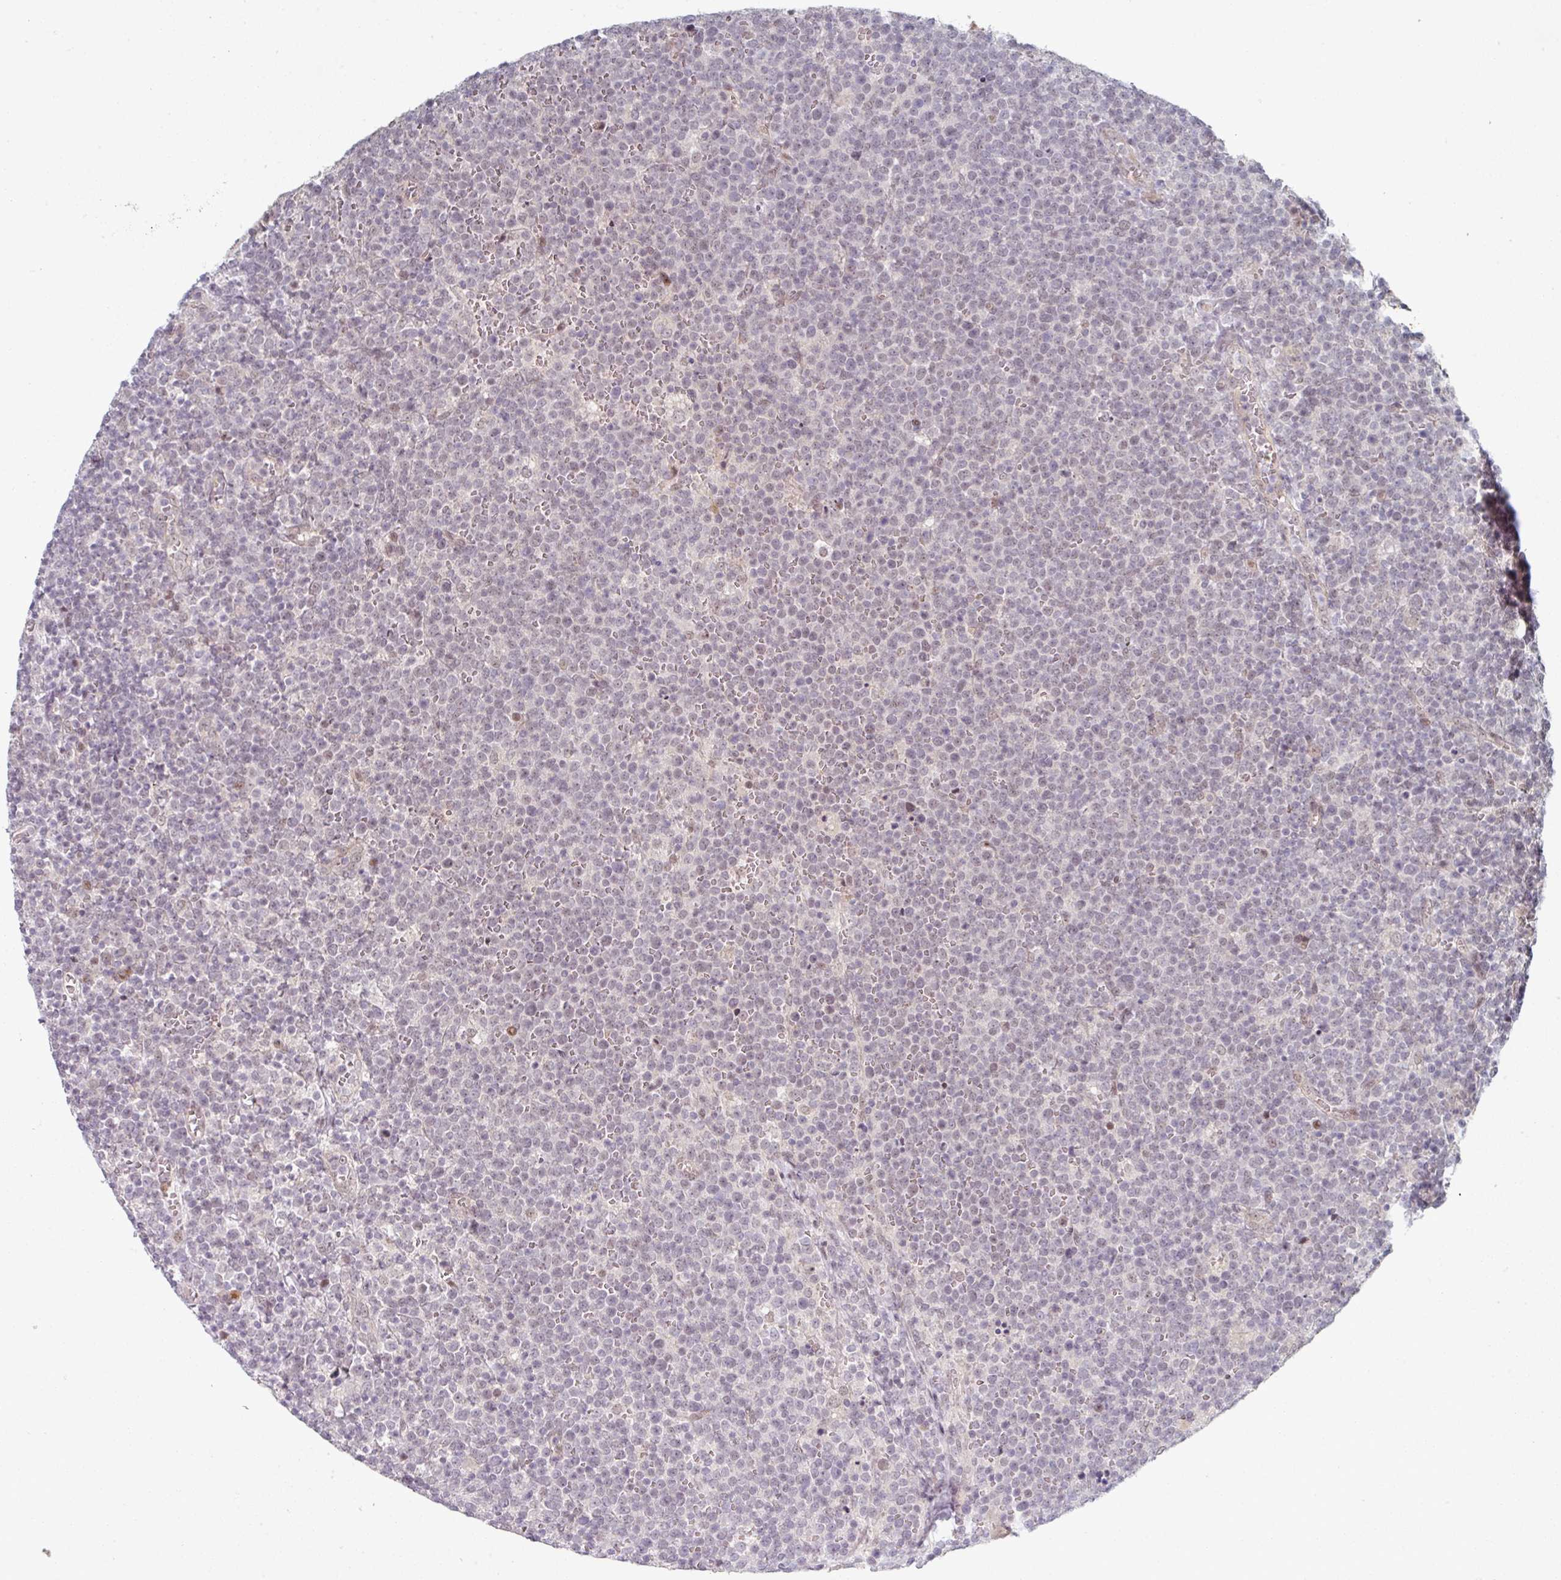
{"staining": {"intensity": "negative", "quantity": "none", "location": "none"}, "tissue": "lymphoma", "cell_type": "Tumor cells", "image_type": "cancer", "snomed": [{"axis": "morphology", "description": "Malignant lymphoma, non-Hodgkin's type, High grade"}, {"axis": "topography", "description": "Lymph node"}], "caption": "Tumor cells are negative for brown protein staining in lymphoma.", "gene": "TMCC1", "patient": {"sex": "male", "age": 61}}